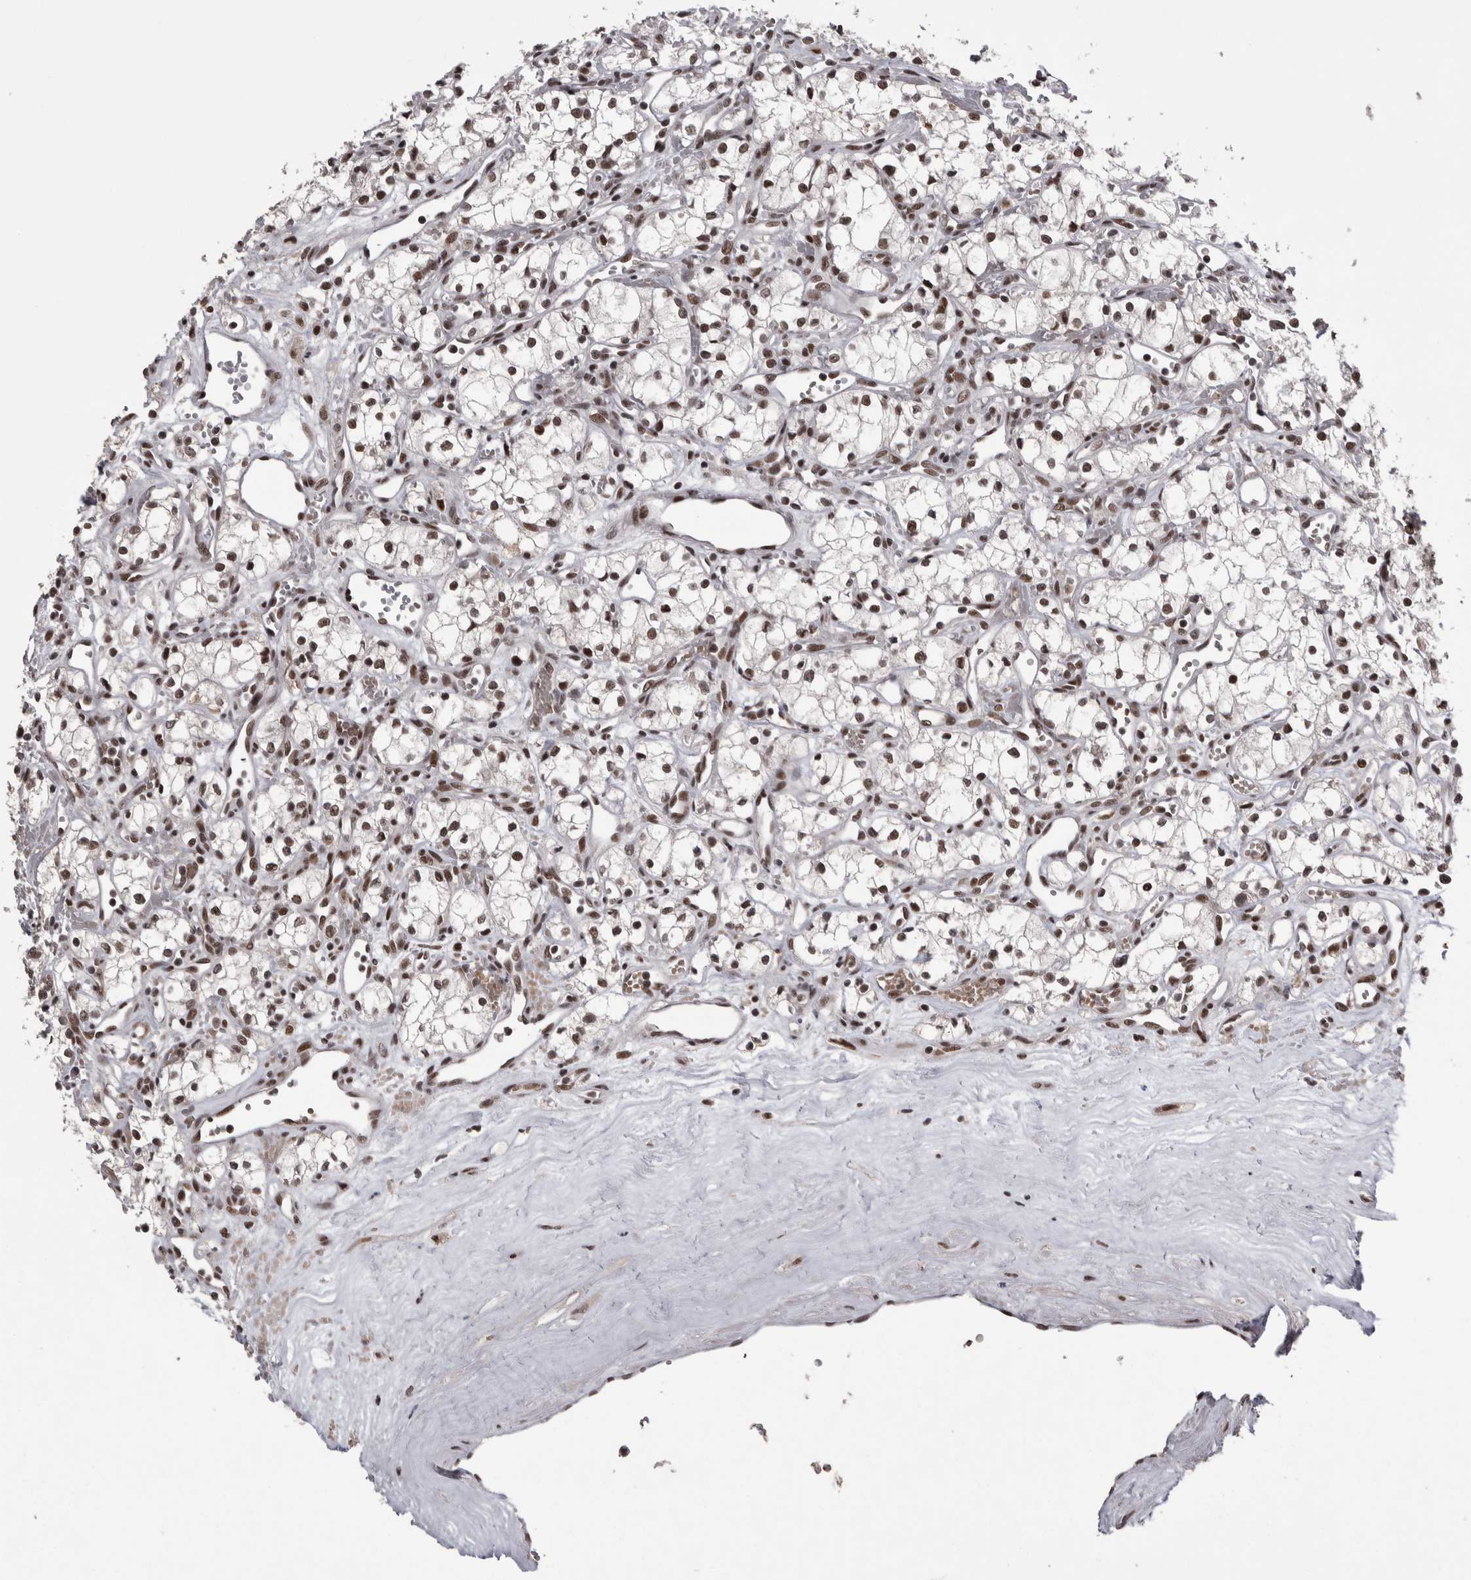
{"staining": {"intensity": "moderate", "quantity": ">75%", "location": "nuclear"}, "tissue": "renal cancer", "cell_type": "Tumor cells", "image_type": "cancer", "snomed": [{"axis": "morphology", "description": "Adenocarcinoma, NOS"}, {"axis": "topography", "description": "Kidney"}], "caption": "Immunohistochemical staining of human renal adenocarcinoma shows medium levels of moderate nuclear expression in approximately >75% of tumor cells. The staining is performed using DAB brown chromogen to label protein expression. The nuclei are counter-stained blue using hematoxylin.", "gene": "DMTF1", "patient": {"sex": "male", "age": 59}}